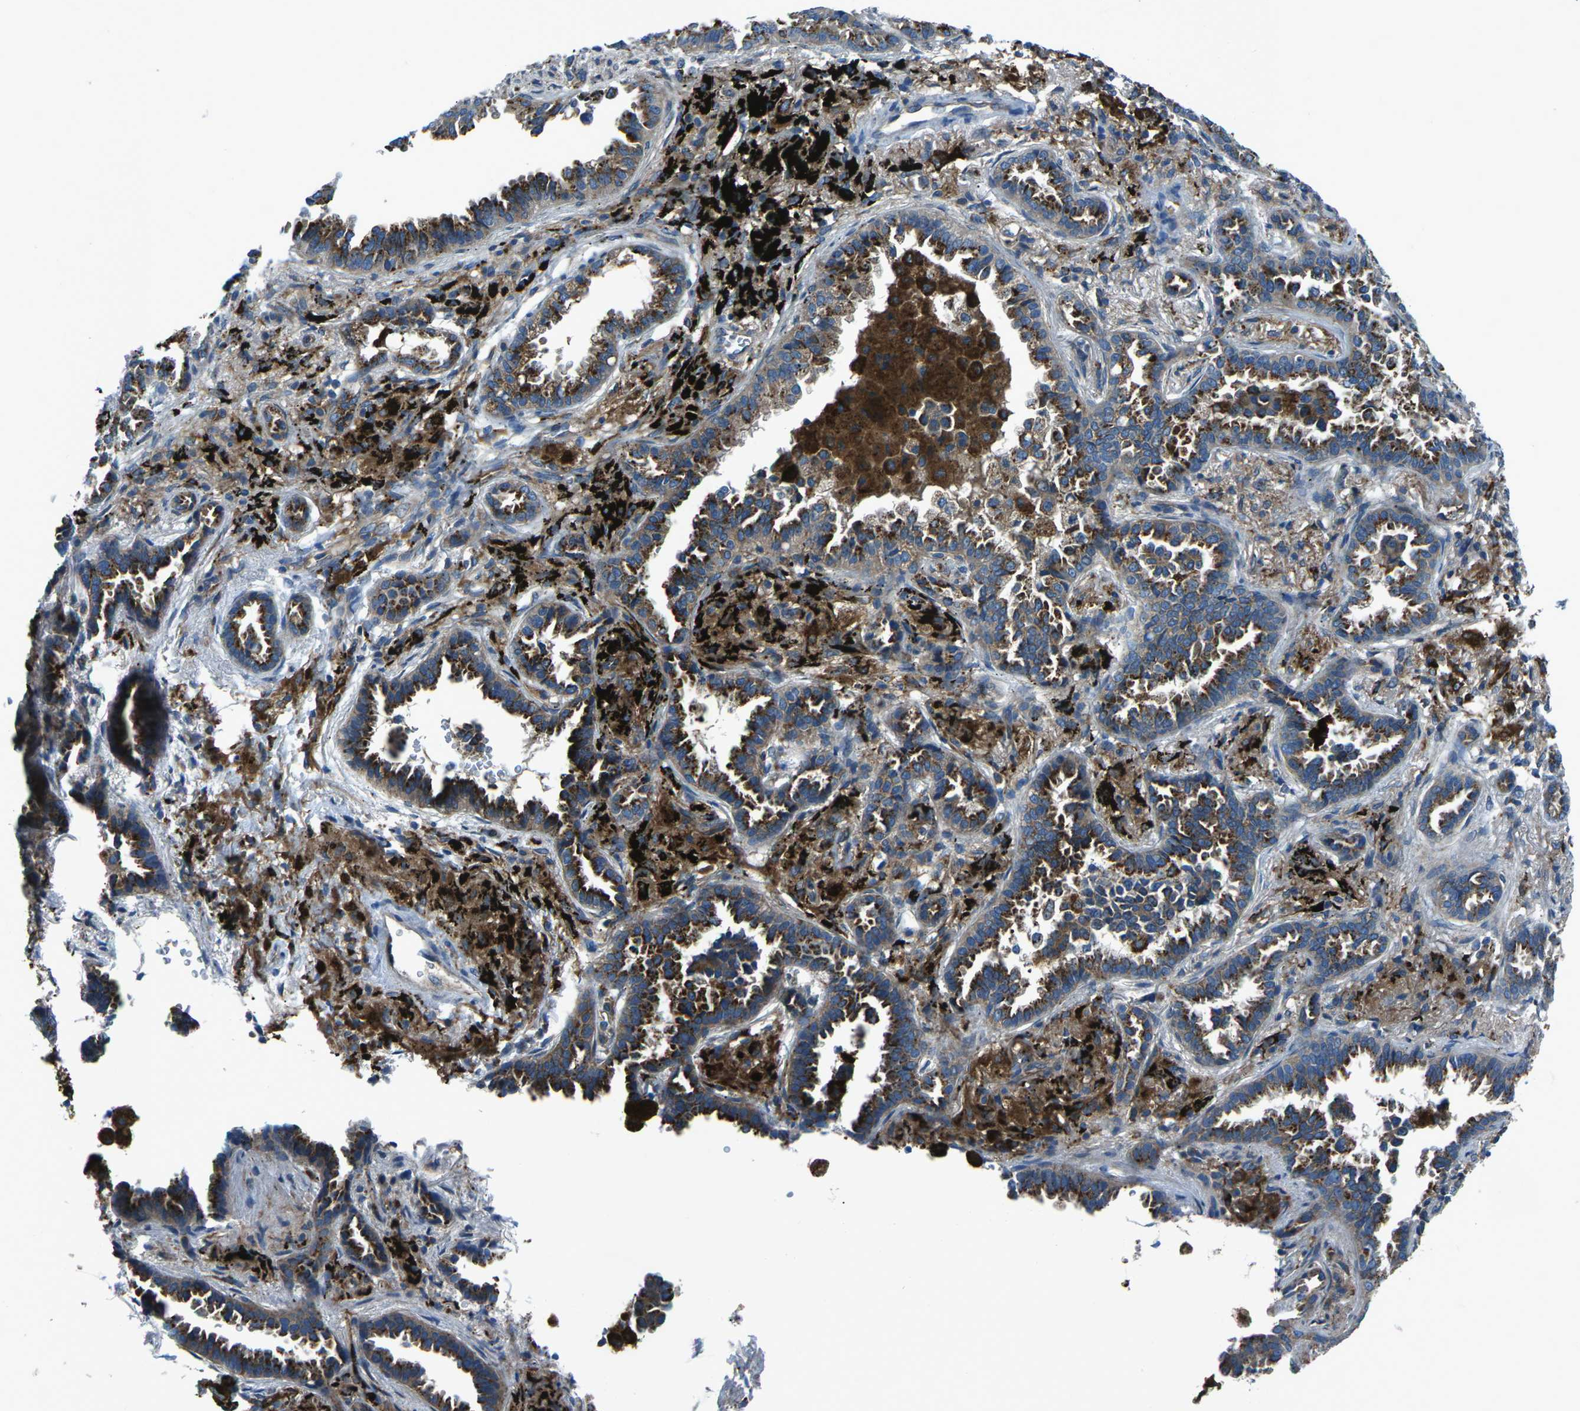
{"staining": {"intensity": "strong", "quantity": ">75%", "location": "cytoplasmic/membranous"}, "tissue": "lung cancer", "cell_type": "Tumor cells", "image_type": "cancer", "snomed": [{"axis": "morphology", "description": "Normal tissue, NOS"}, {"axis": "morphology", "description": "Adenocarcinoma, NOS"}, {"axis": "topography", "description": "Lung"}], "caption": "A brown stain labels strong cytoplasmic/membranous positivity of a protein in human lung adenocarcinoma tumor cells.", "gene": "CDK17", "patient": {"sex": "male", "age": 59}}